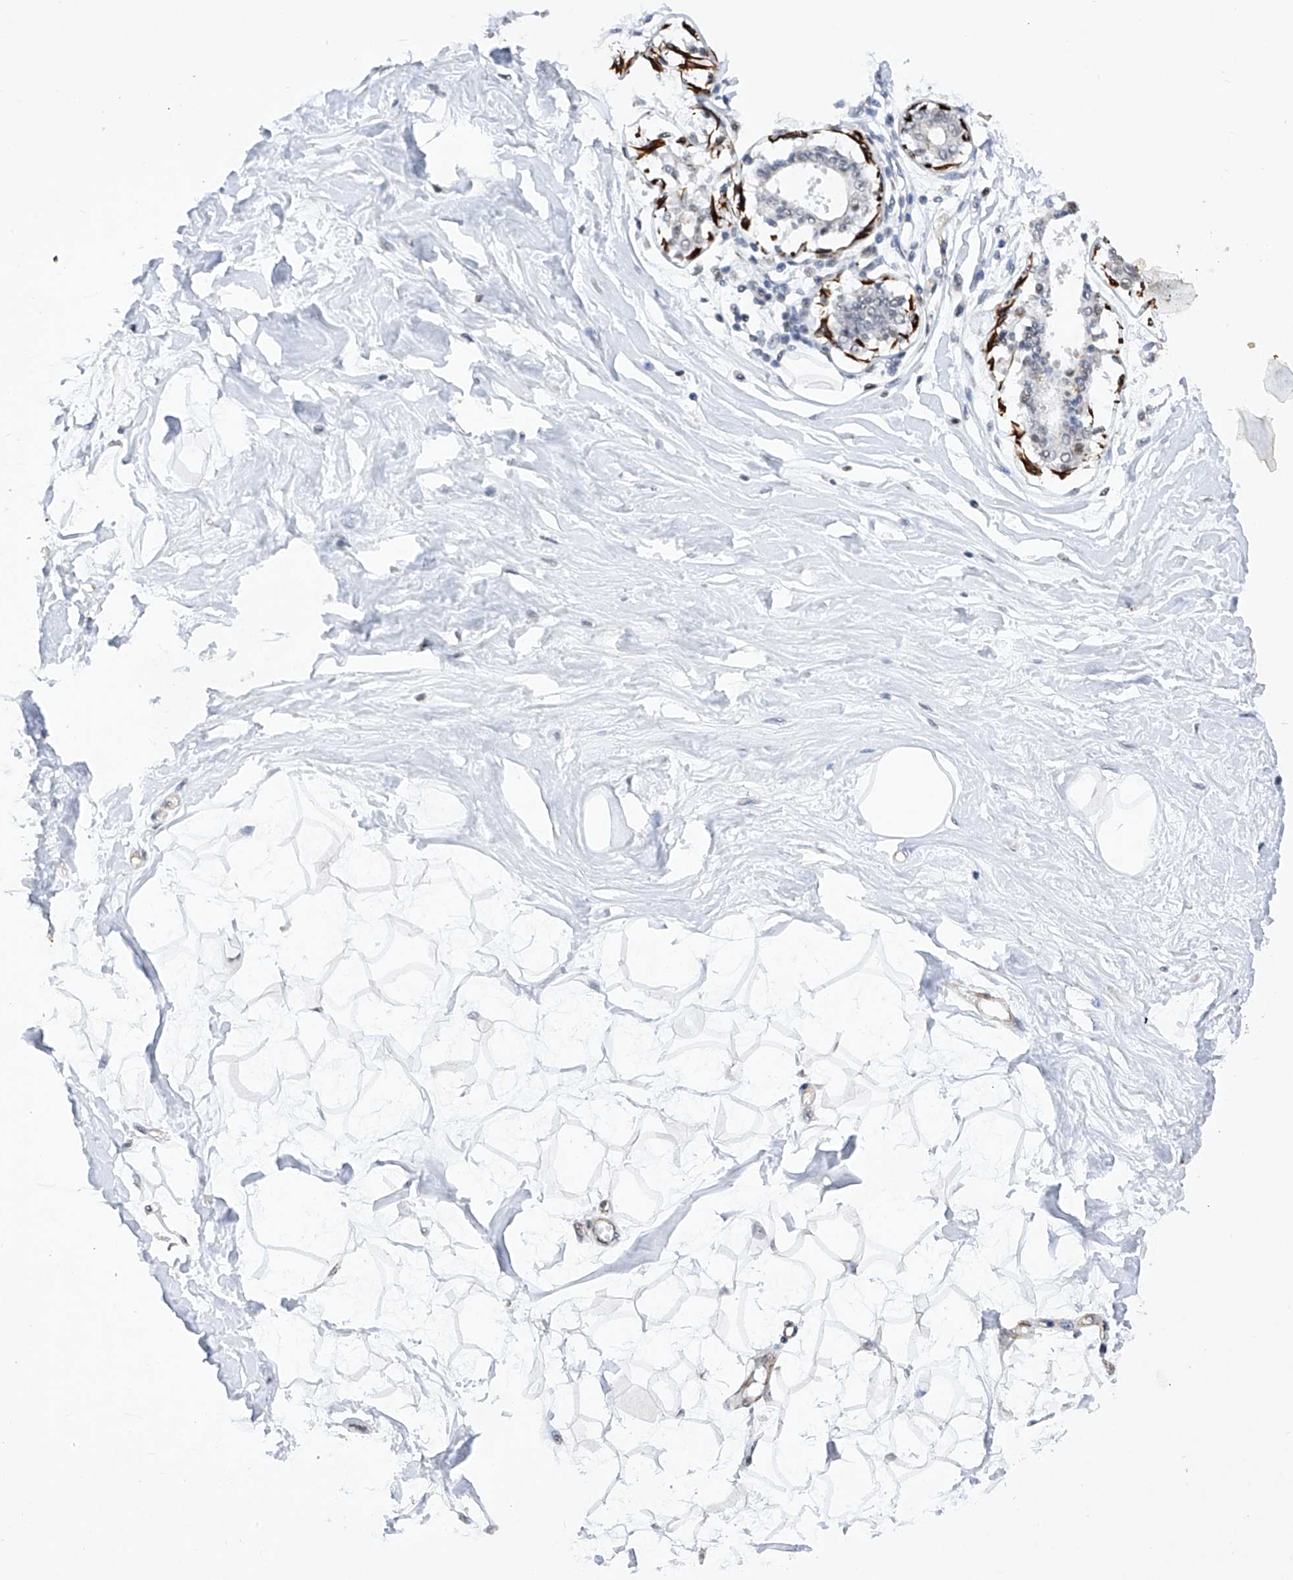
{"staining": {"intensity": "negative", "quantity": "none", "location": "none"}, "tissue": "breast", "cell_type": "Adipocytes", "image_type": "normal", "snomed": [{"axis": "morphology", "description": "Normal tissue, NOS"}, {"axis": "topography", "description": "Breast"}], "caption": "This is an IHC histopathology image of benign breast. There is no positivity in adipocytes.", "gene": "NFATC4", "patient": {"sex": "female", "age": 45}}